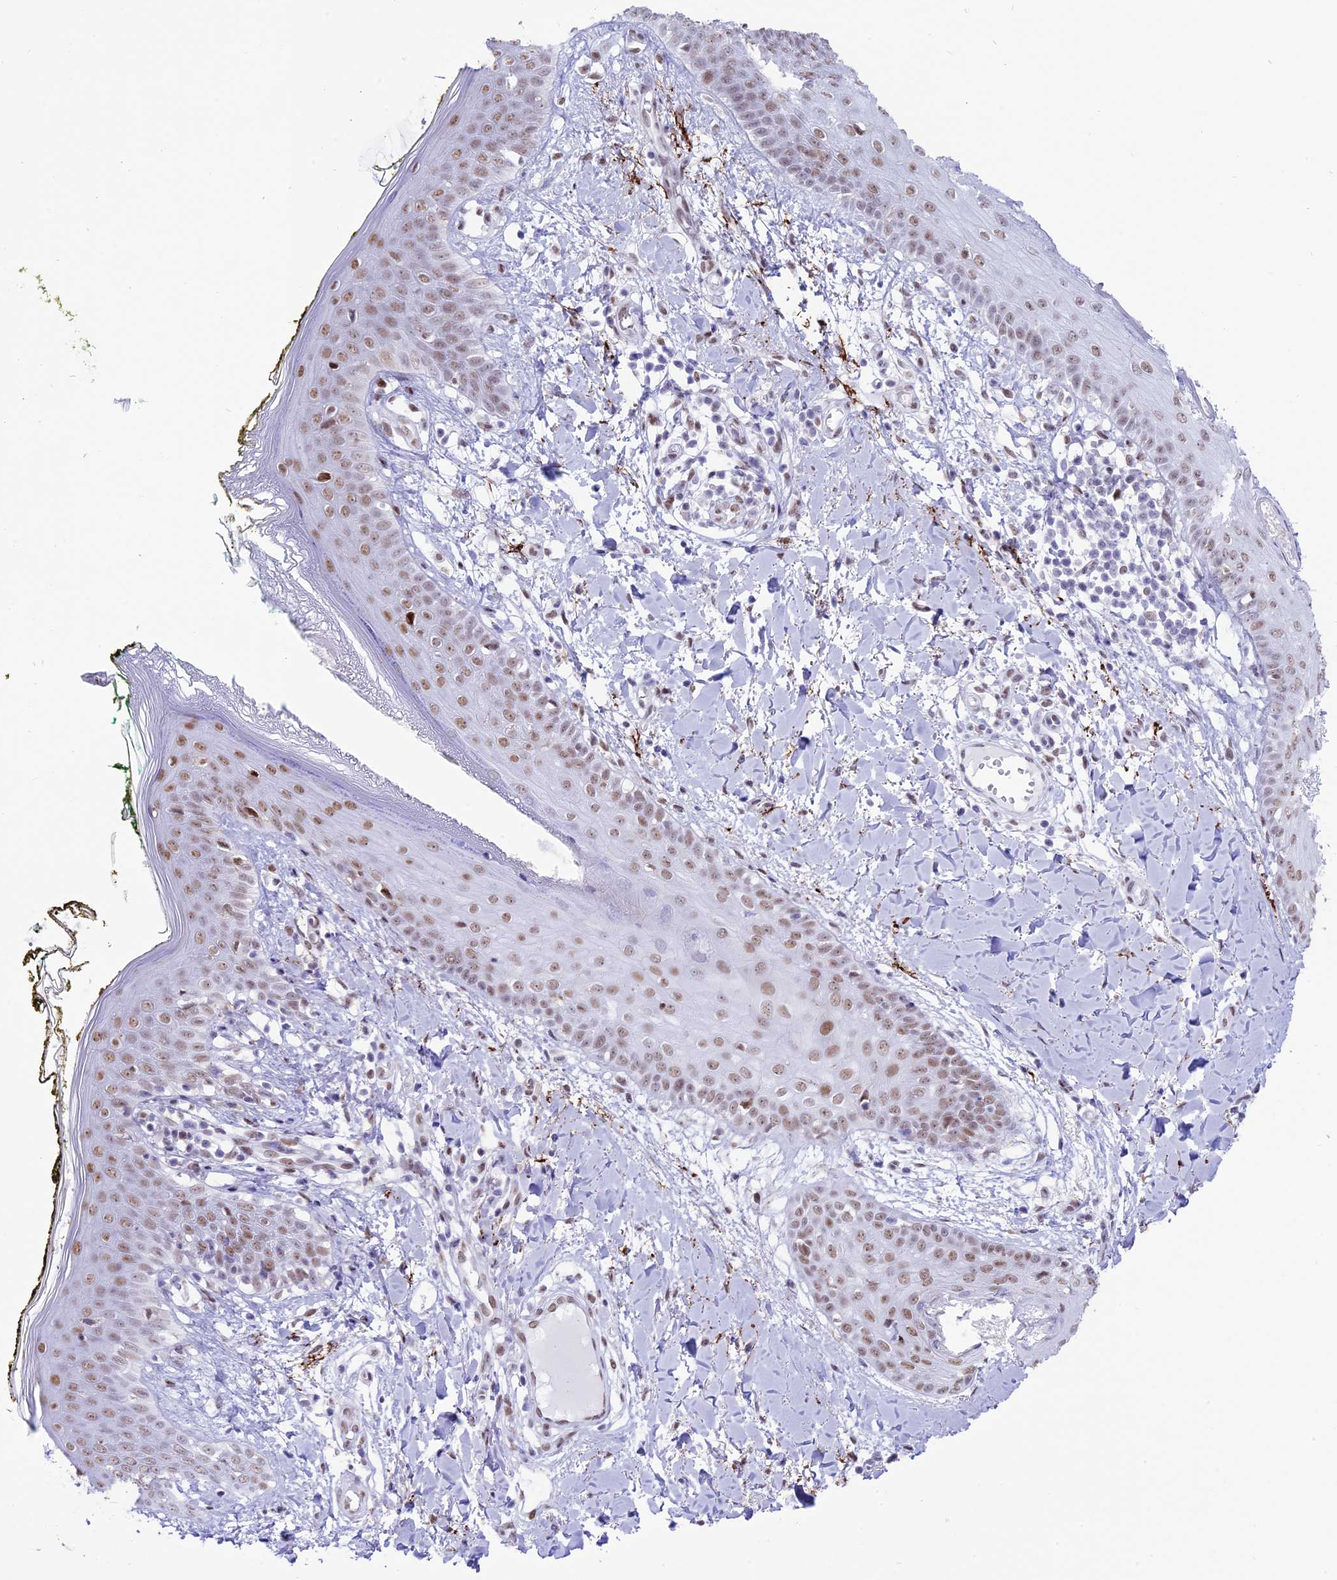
{"staining": {"intensity": "moderate", "quantity": ">75%", "location": "nuclear"}, "tissue": "skin", "cell_type": "Fibroblasts", "image_type": "normal", "snomed": [{"axis": "morphology", "description": "Normal tissue, NOS"}, {"axis": "topography", "description": "Skin"}], "caption": "Immunohistochemical staining of normal skin displays medium levels of moderate nuclear positivity in about >75% of fibroblasts.", "gene": "RPS6KB1", "patient": {"sex": "female", "age": 34}}